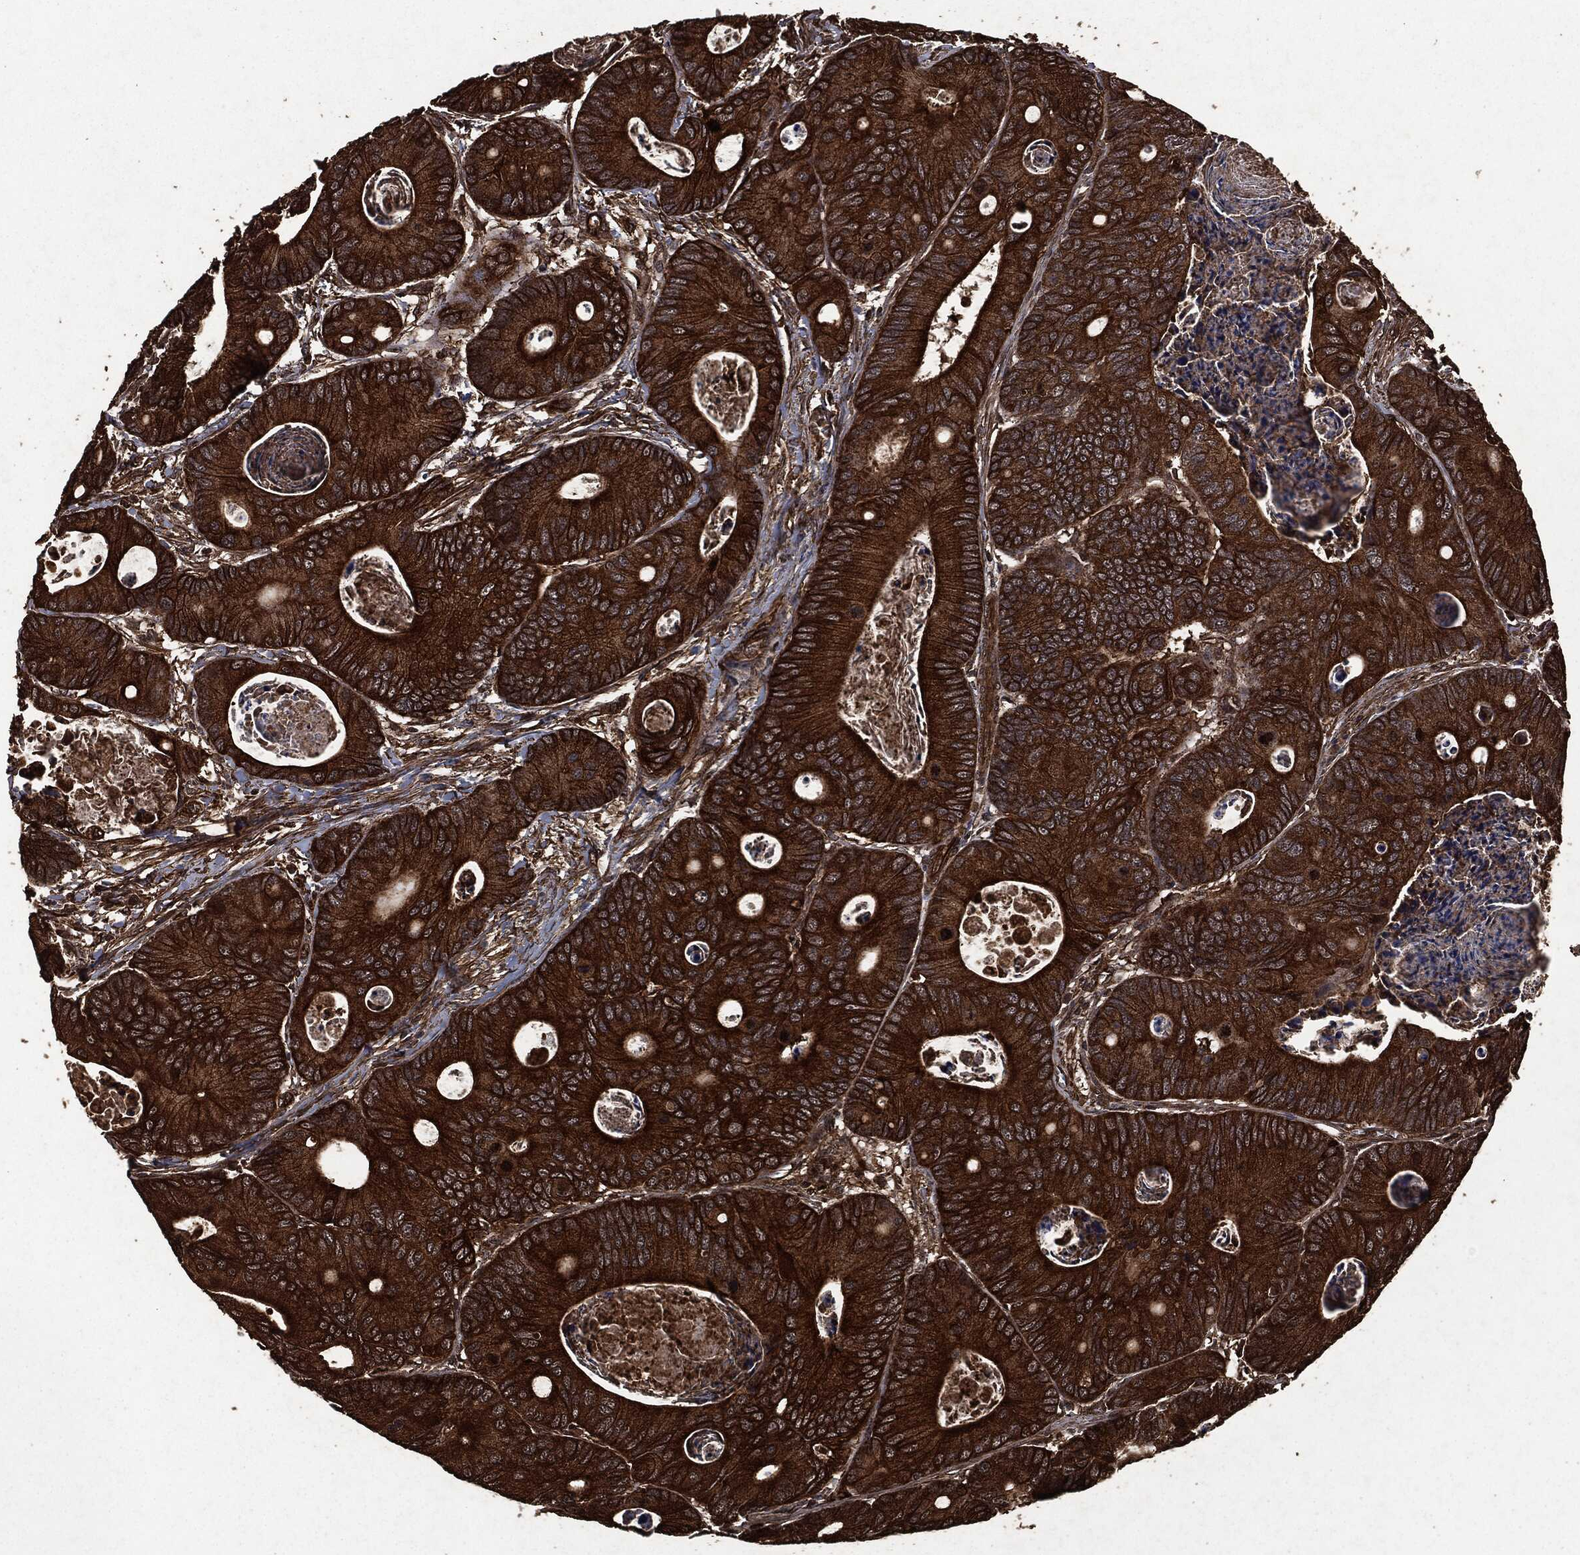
{"staining": {"intensity": "strong", "quantity": ">75%", "location": "cytoplasmic/membranous"}, "tissue": "colorectal cancer", "cell_type": "Tumor cells", "image_type": "cancer", "snomed": [{"axis": "morphology", "description": "Adenocarcinoma, NOS"}, {"axis": "topography", "description": "Colon"}], "caption": "Immunohistochemical staining of colorectal cancer demonstrates high levels of strong cytoplasmic/membranous positivity in about >75% of tumor cells.", "gene": "HRAS", "patient": {"sex": "female", "age": 78}}